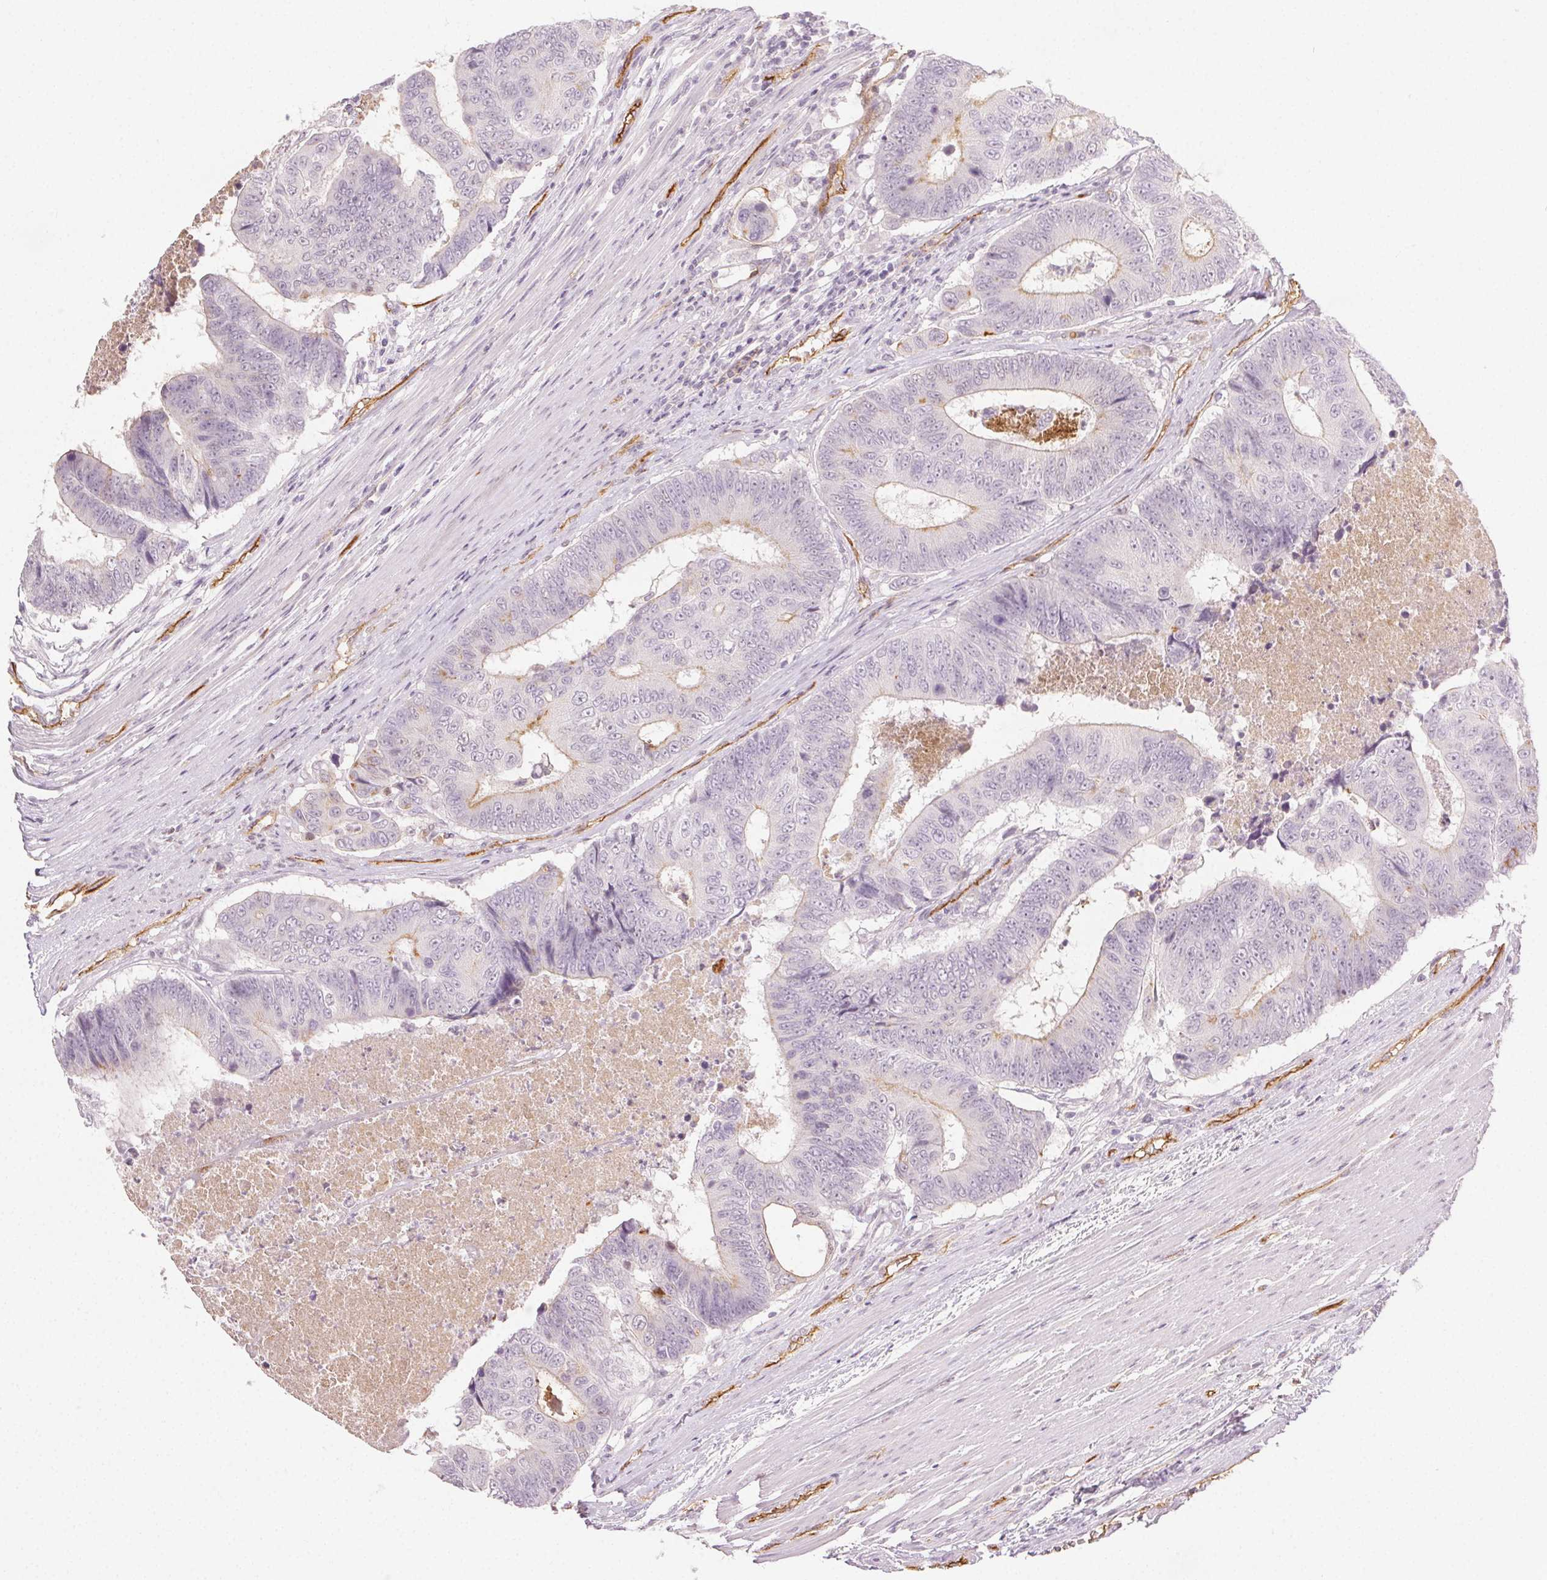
{"staining": {"intensity": "negative", "quantity": "none", "location": "none"}, "tissue": "colorectal cancer", "cell_type": "Tumor cells", "image_type": "cancer", "snomed": [{"axis": "morphology", "description": "Adenocarcinoma, NOS"}, {"axis": "topography", "description": "Colon"}], "caption": "Immunohistochemistry (IHC) of colorectal cancer reveals no positivity in tumor cells.", "gene": "PODXL", "patient": {"sex": "female", "age": 48}}